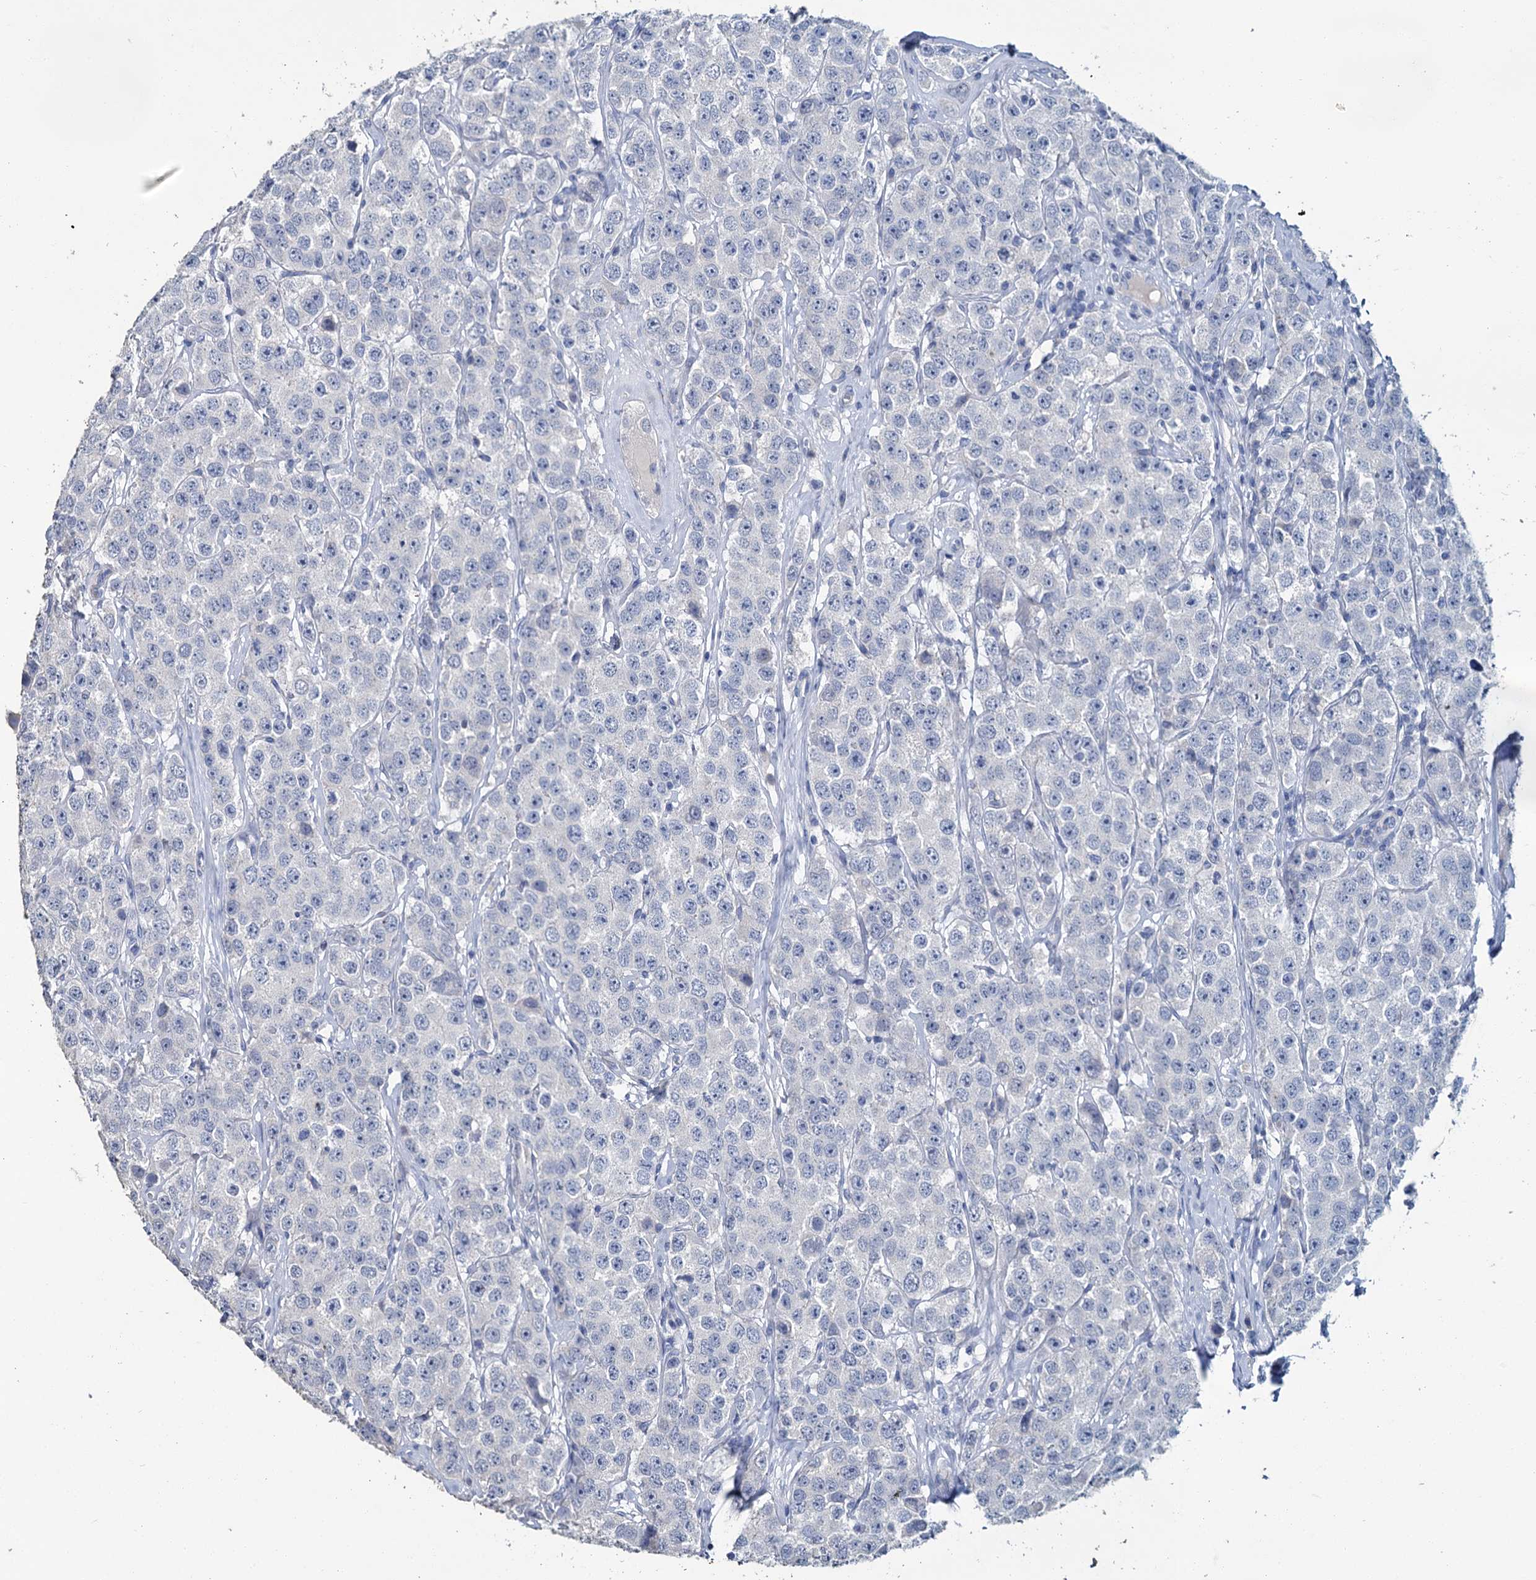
{"staining": {"intensity": "negative", "quantity": "none", "location": "none"}, "tissue": "testis cancer", "cell_type": "Tumor cells", "image_type": "cancer", "snomed": [{"axis": "morphology", "description": "Seminoma, NOS"}, {"axis": "topography", "description": "Testis"}], "caption": "Testis cancer was stained to show a protein in brown. There is no significant staining in tumor cells.", "gene": "SNCB", "patient": {"sex": "male", "age": 28}}